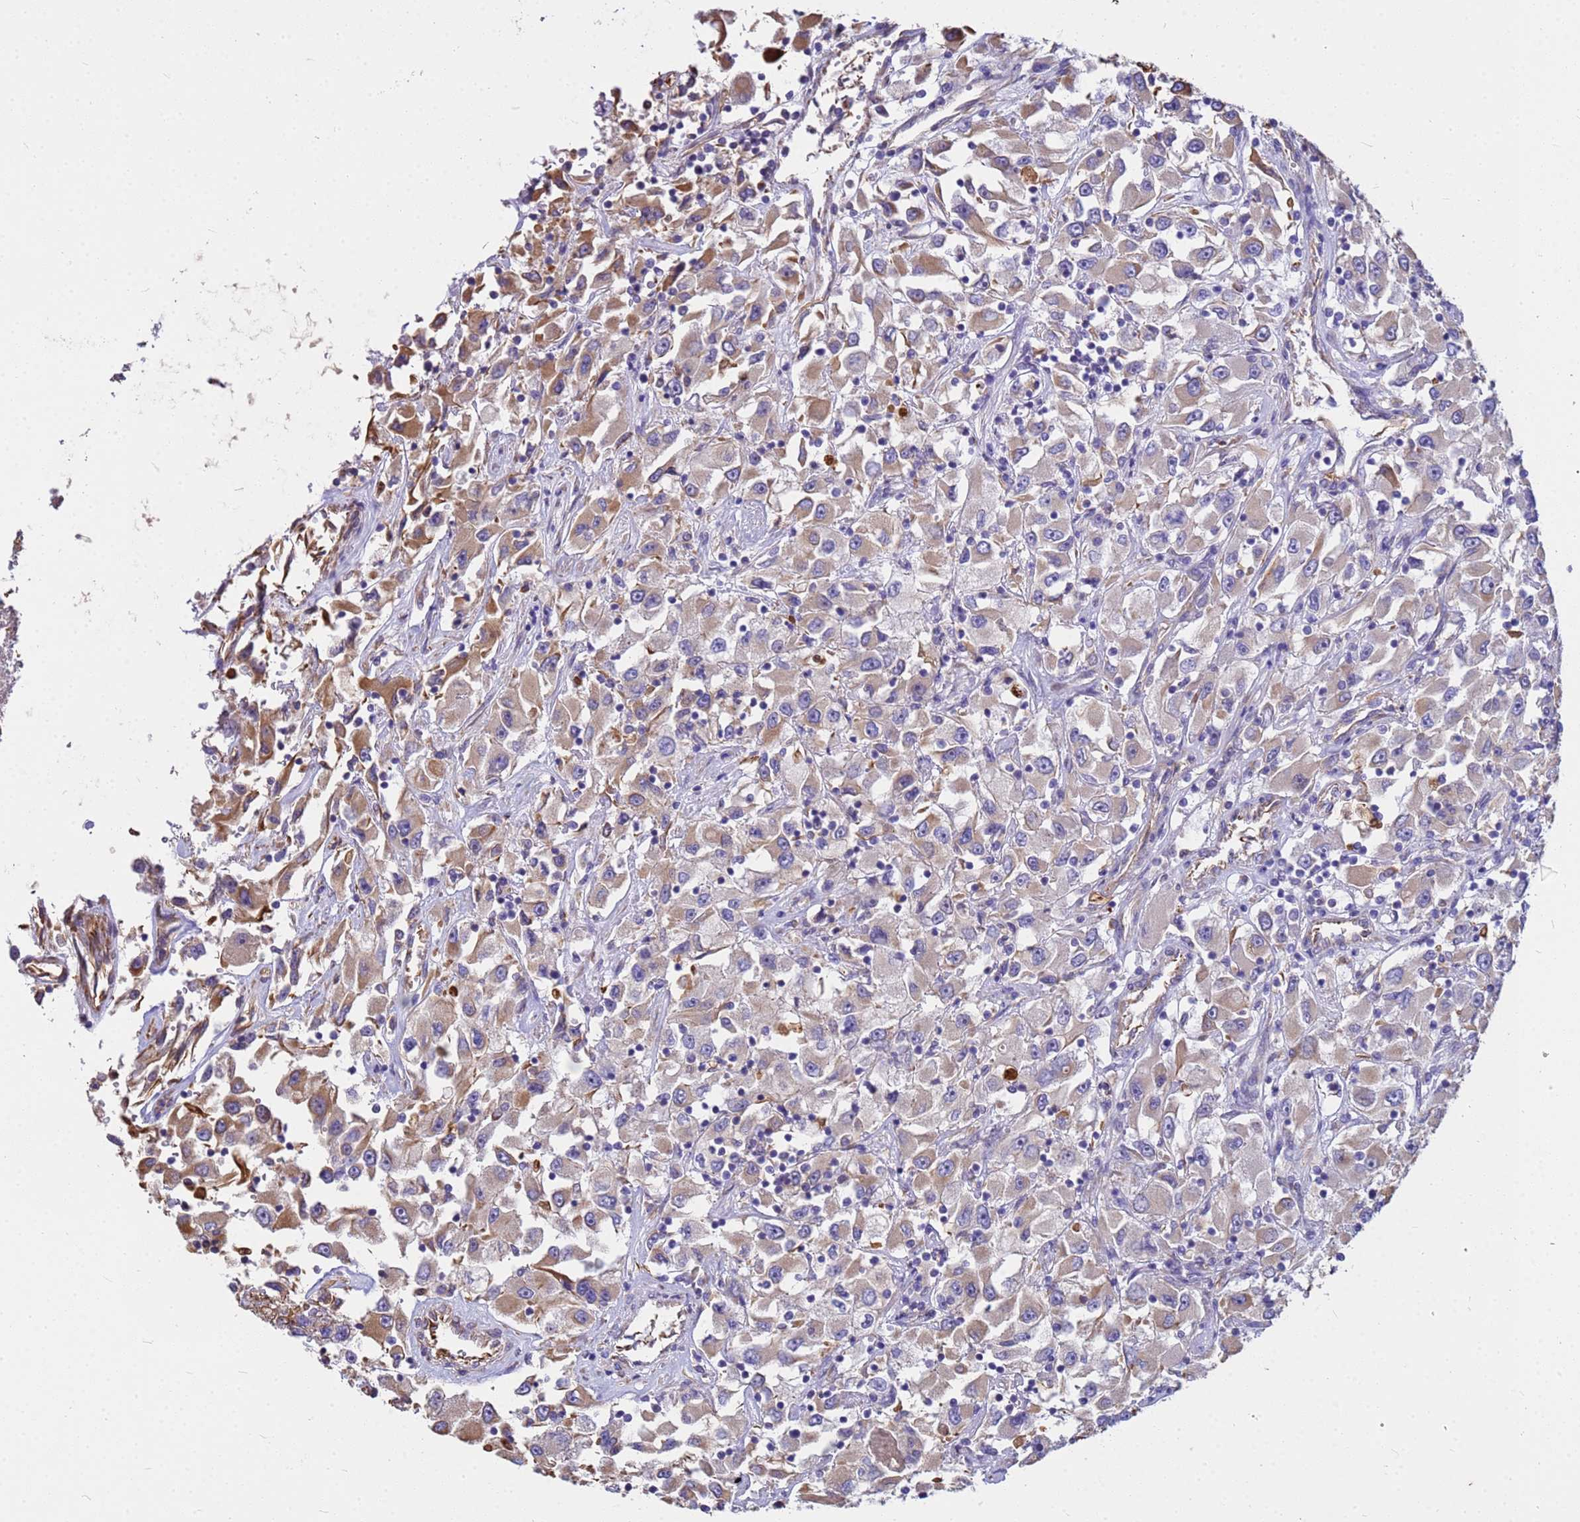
{"staining": {"intensity": "moderate", "quantity": "<25%", "location": "cytoplasmic/membranous"}, "tissue": "renal cancer", "cell_type": "Tumor cells", "image_type": "cancer", "snomed": [{"axis": "morphology", "description": "Adenocarcinoma, NOS"}, {"axis": "topography", "description": "Kidney"}], "caption": "Immunohistochemical staining of renal cancer shows low levels of moderate cytoplasmic/membranous expression in about <25% of tumor cells.", "gene": "TCEAL3", "patient": {"sex": "female", "age": 52}}